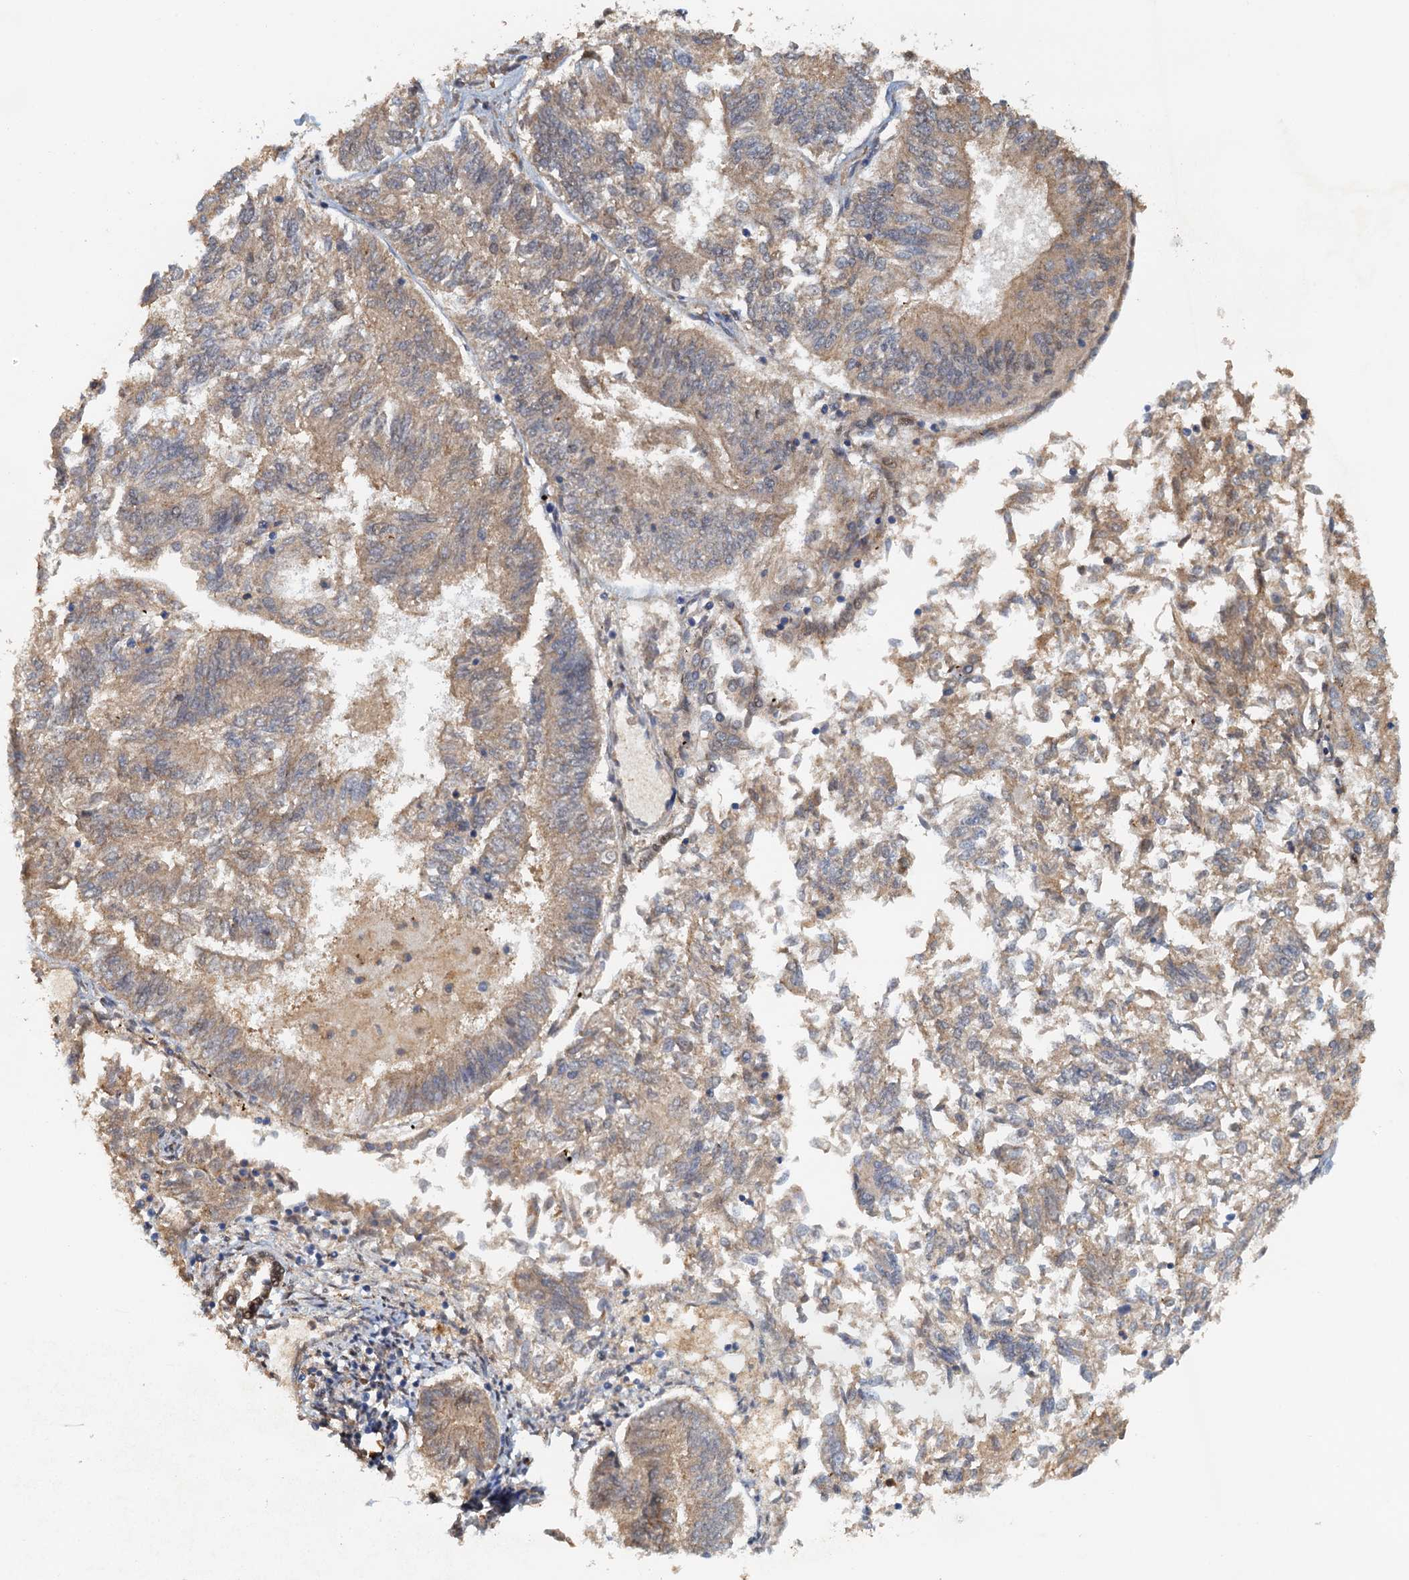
{"staining": {"intensity": "weak", "quantity": ">75%", "location": "cytoplasmic/membranous"}, "tissue": "endometrial cancer", "cell_type": "Tumor cells", "image_type": "cancer", "snomed": [{"axis": "morphology", "description": "Adenocarcinoma, NOS"}, {"axis": "topography", "description": "Endometrium"}], "caption": "Endometrial cancer (adenocarcinoma) stained with a brown dye shows weak cytoplasmic/membranous positive expression in about >75% of tumor cells.", "gene": "UBL7", "patient": {"sex": "female", "age": 58}}